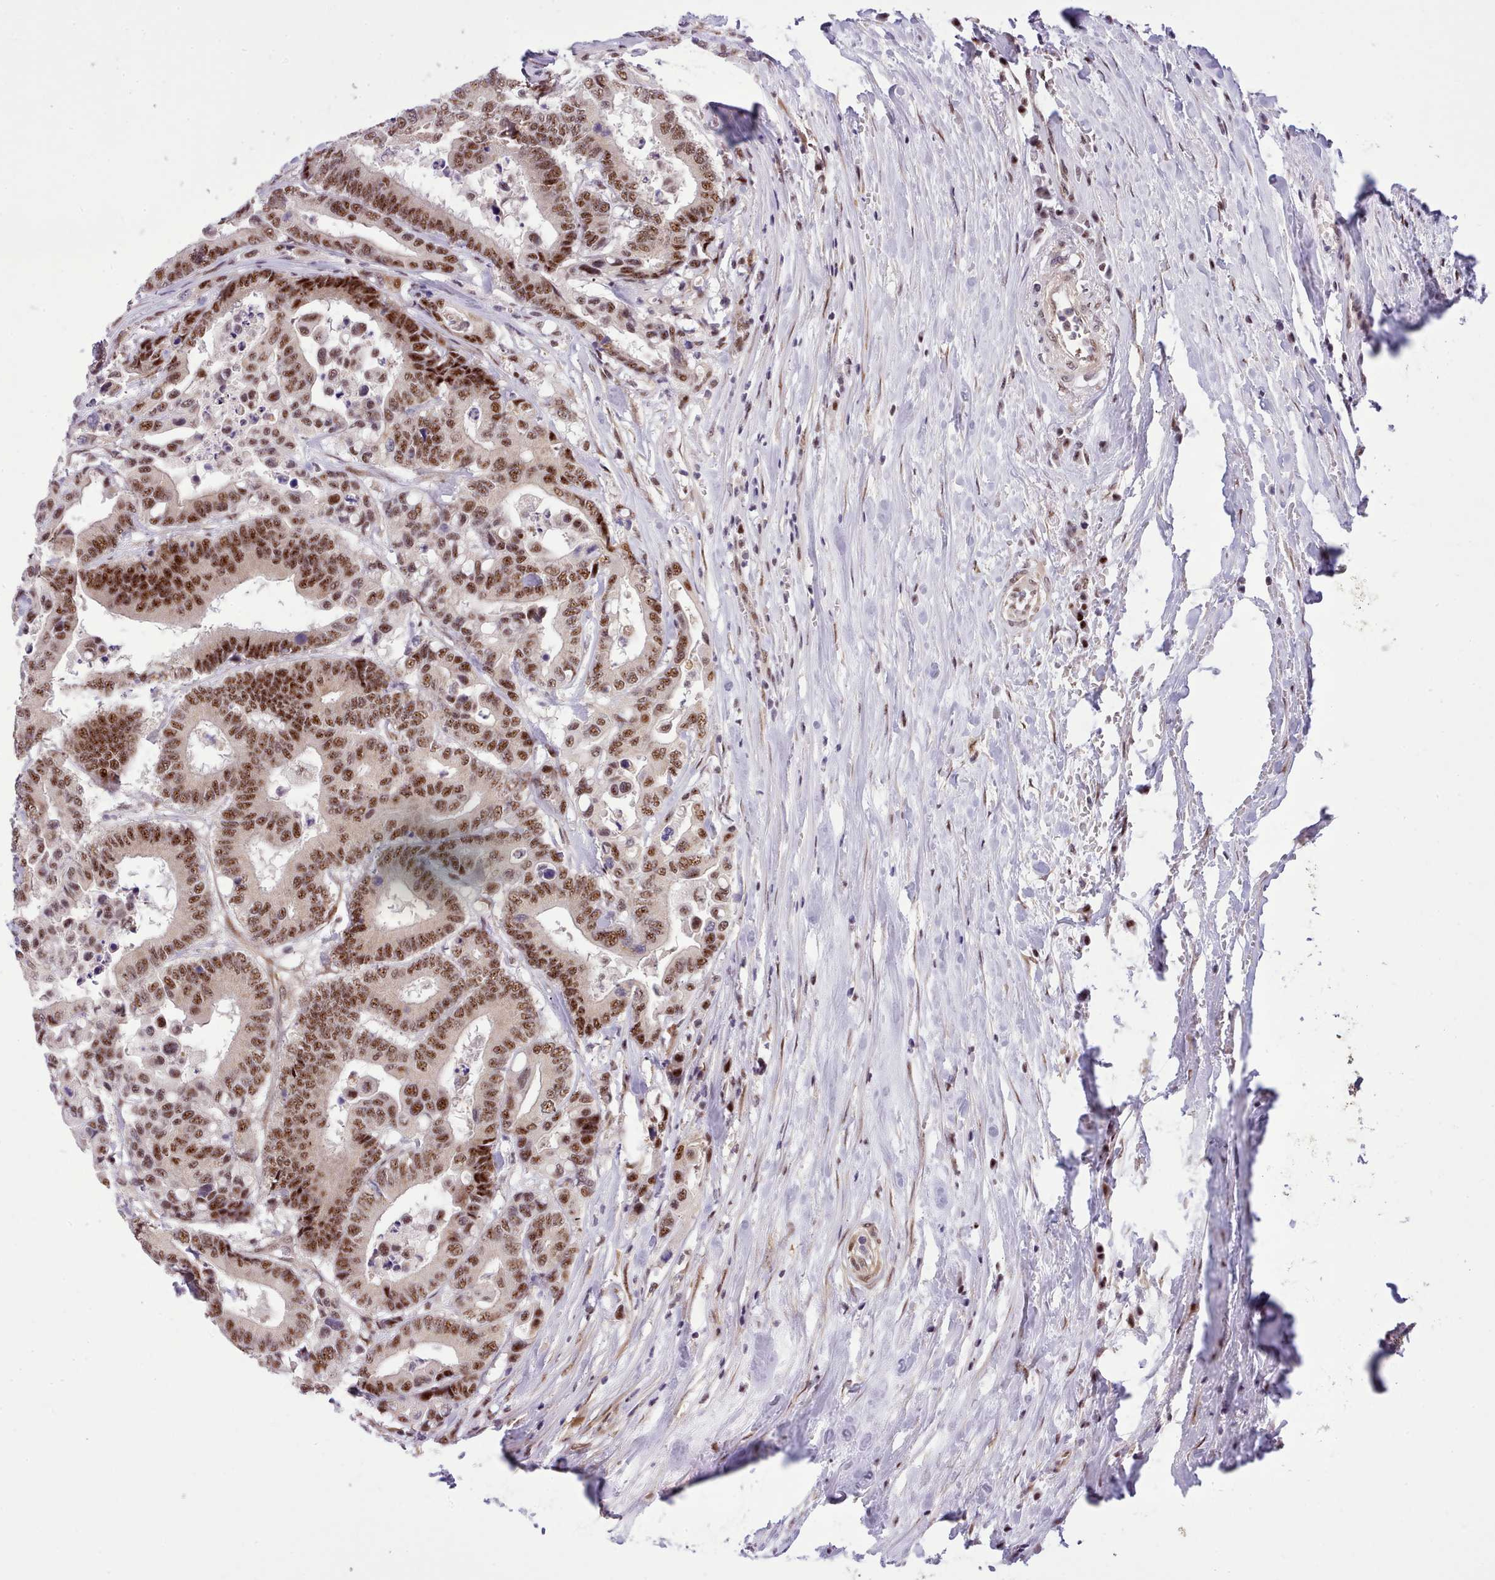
{"staining": {"intensity": "strong", "quantity": ">75%", "location": "nuclear"}, "tissue": "colorectal cancer", "cell_type": "Tumor cells", "image_type": "cancer", "snomed": [{"axis": "morphology", "description": "Normal tissue, NOS"}, {"axis": "morphology", "description": "Adenocarcinoma, NOS"}, {"axis": "topography", "description": "Colon"}], "caption": "Immunohistochemistry (IHC) of colorectal cancer (adenocarcinoma) demonstrates high levels of strong nuclear staining in approximately >75% of tumor cells.", "gene": "HOXB7", "patient": {"sex": "male", "age": 82}}